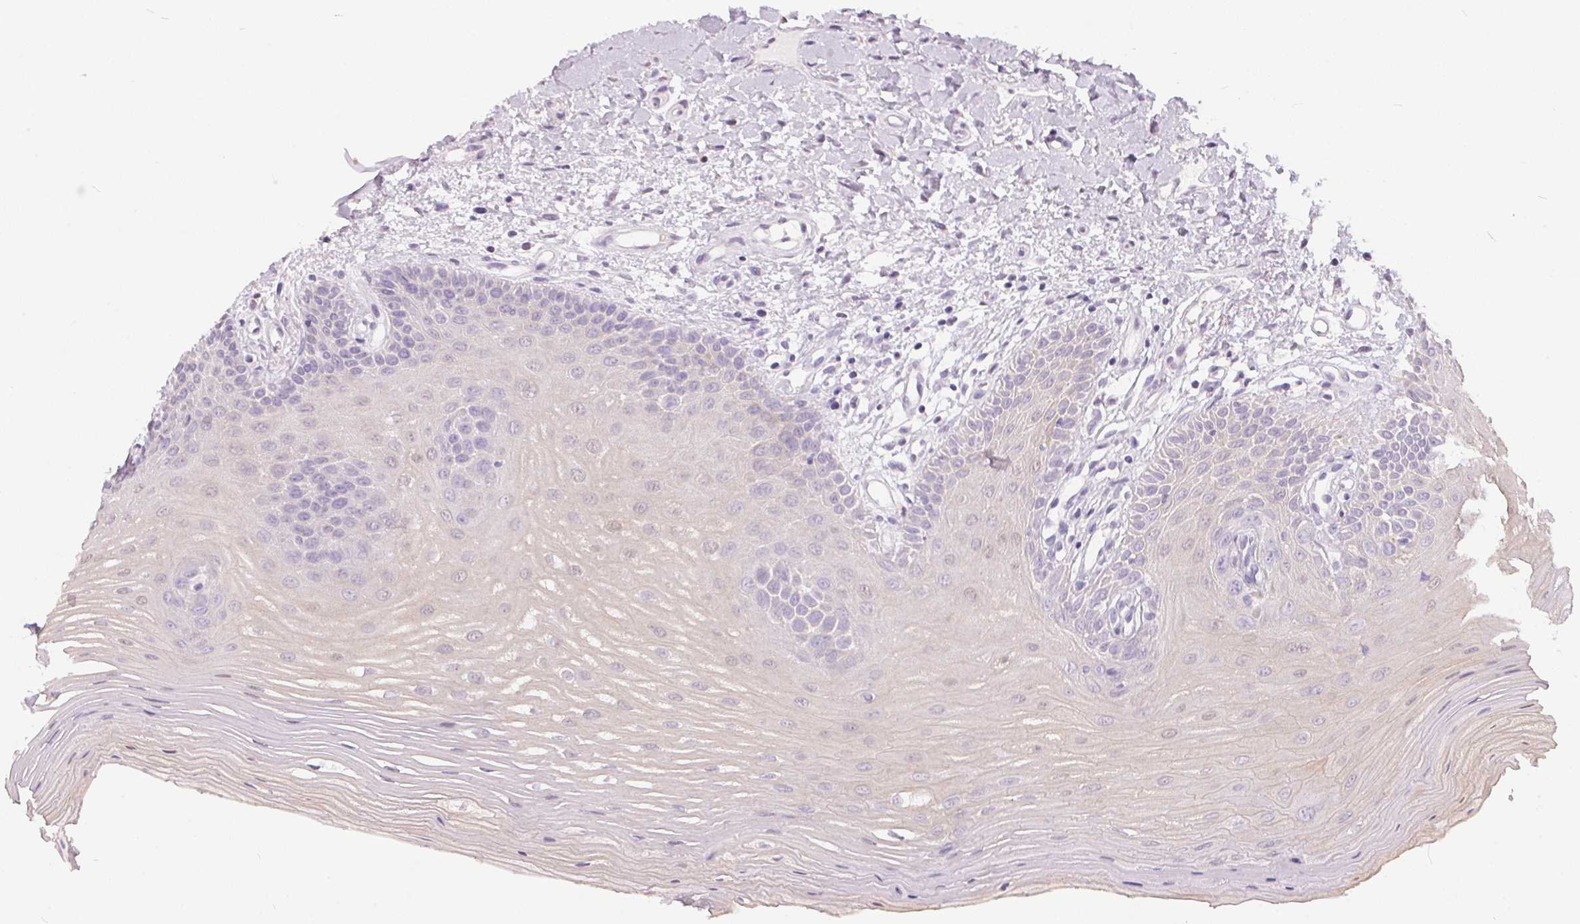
{"staining": {"intensity": "weak", "quantity": "<25%", "location": "nuclear"}, "tissue": "oral mucosa", "cell_type": "Squamous epithelial cells", "image_type": "normal", "snomed": [{"axis": "morphology", "description": "Normal tissue, NOS"}, {"axis": "topography", "description": "Oral tissue"}], "caption": "This is an immunohistochemistry histopathology image of normal human oral mucosa. There is no staining in squamous epithelial cells.", "gene": "SERPINB1", "patient": {"sex": "female", "age": 73}}